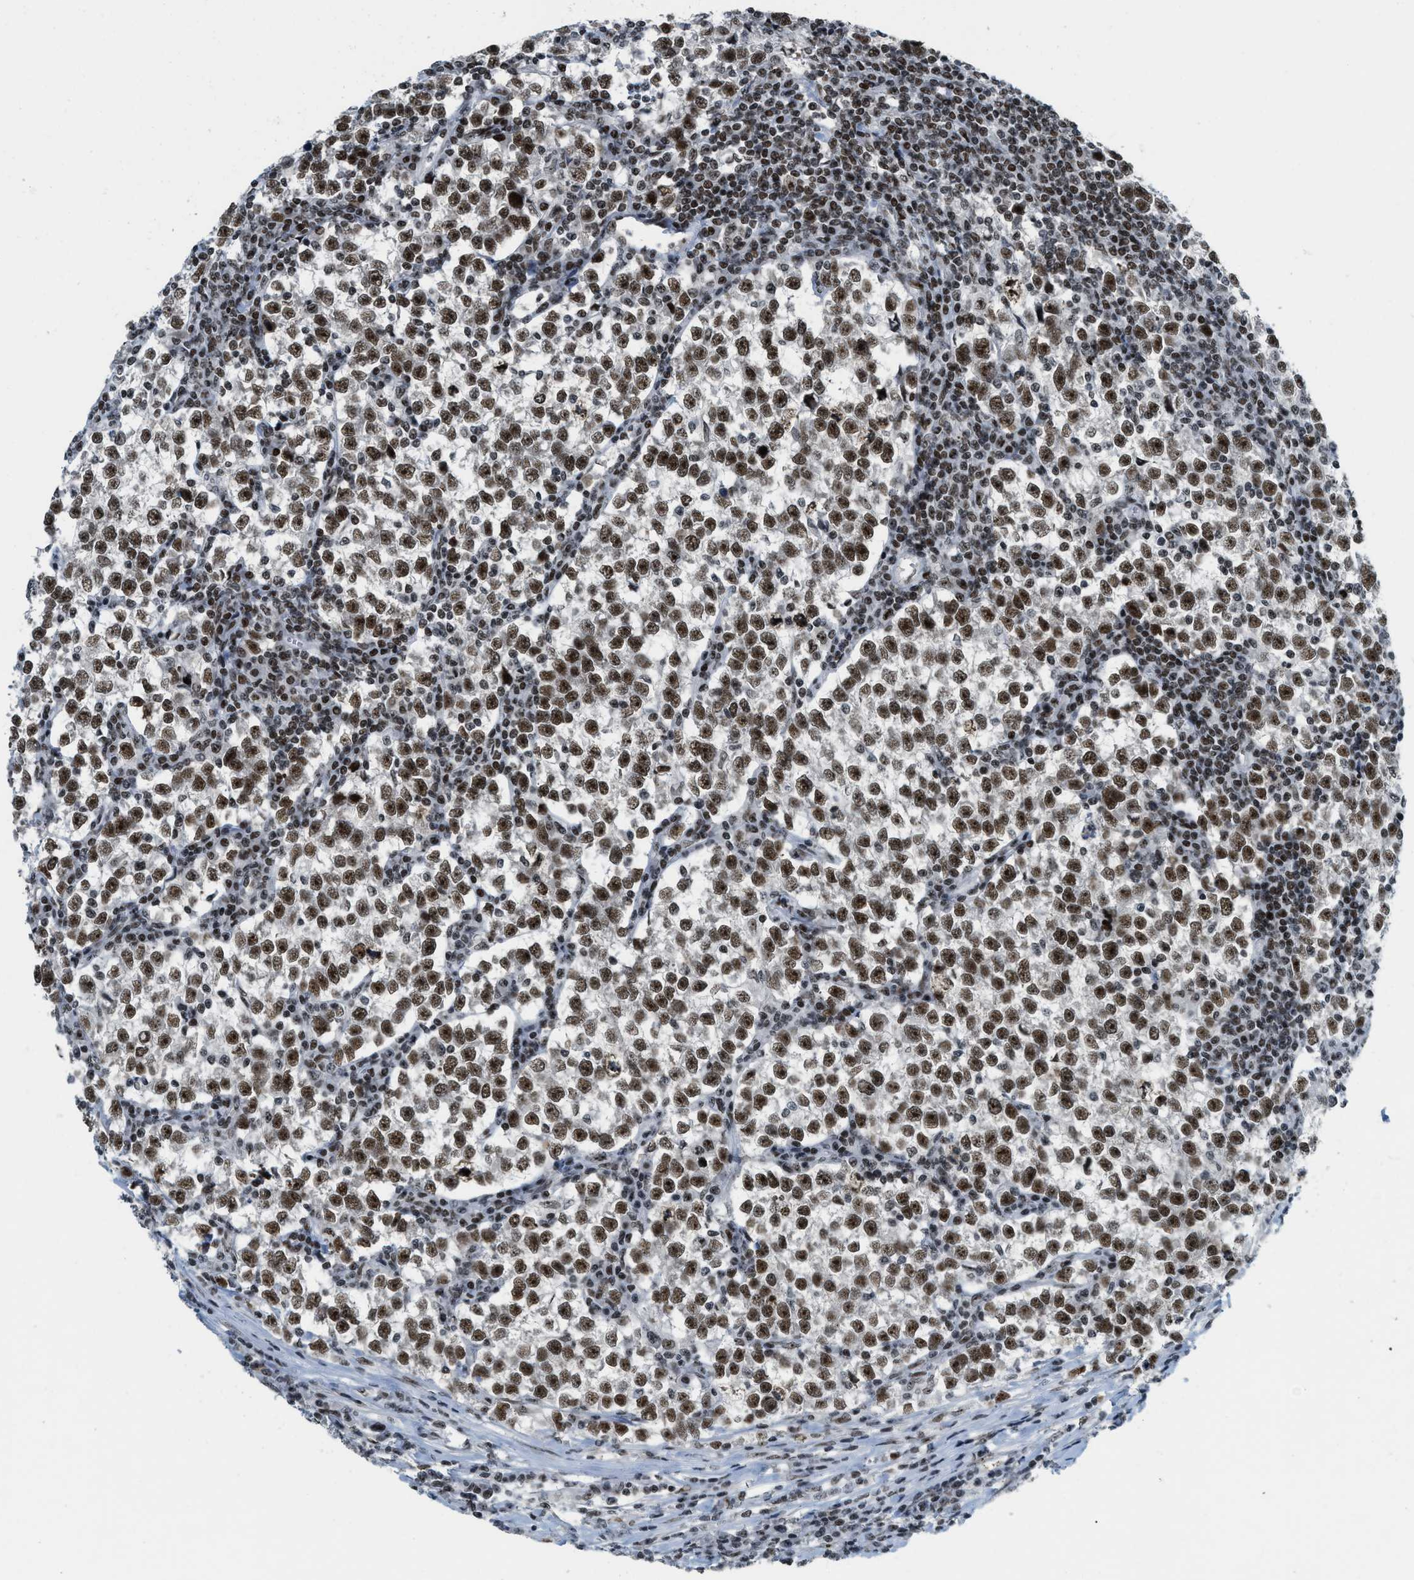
{"staining": {"intensity": "strong", "quantity": ">75%", "location": "nuclear"}, "tissue": "testis cancer", "cell_type": "Tumor cells", "image_type": "cancer", "snomed": [{"axis": "morphology", "description": "Normal tissue, NOS"}, {"axis": "morphology", "description": "Seminoma, NOS"}, {"axis": "topography", "description": "Testis"}], "caption": "Brown immunohistochemical staining in human testis seminoma demonstrates strong nuclear staining in approximately >75% of tumor cells.", "gene": "URB1", "patient": {"sex": "male", "age": 43}}